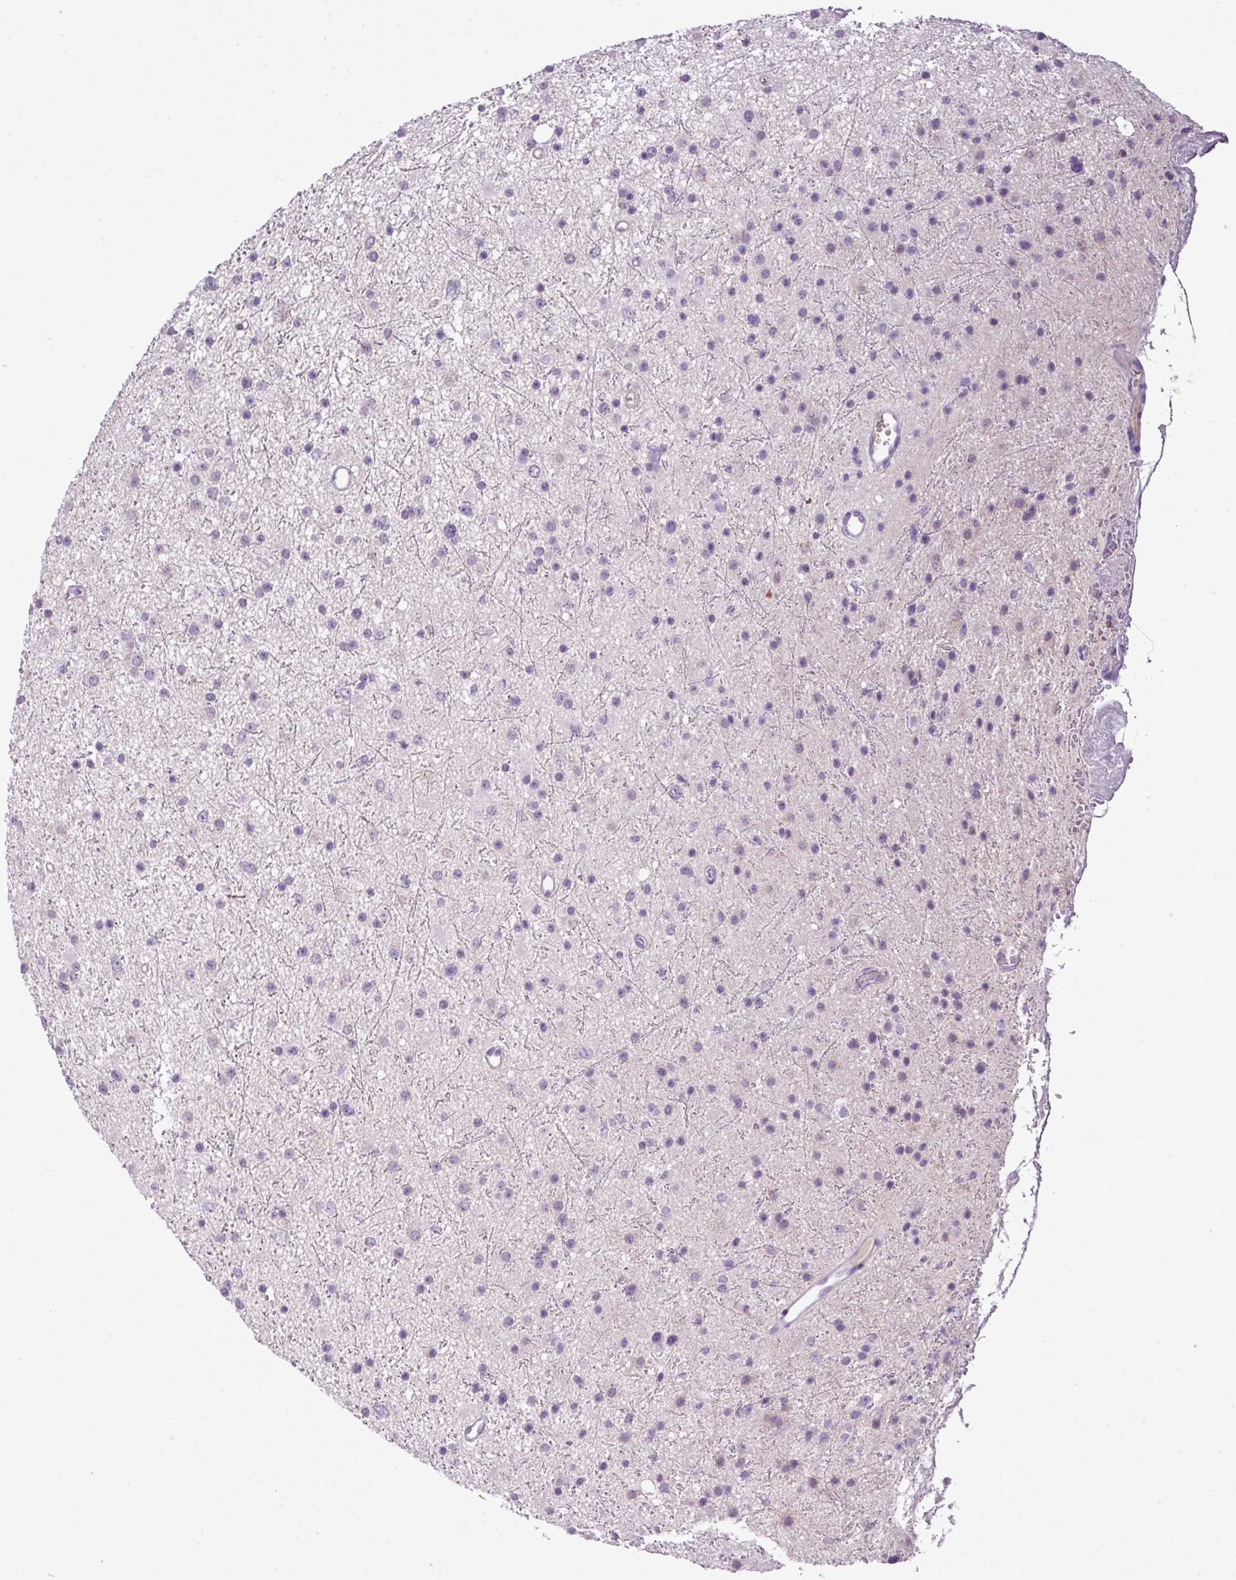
{"staining": {"intensity": "negative", "quantity": "none", "location": "none"}, "tissue": "glioma", "cell_type": "Tumor cells", "image_type": "cancer", "snomed": [{"axis": "morphology", "description": "Glioma, malignant, Low grade"}, {"axis": "topography", "description": "Cerebral cortex"}], "caption": "High magnification brightfield microscopy of glioma stained with DAB (brown) and counterstained with hematoxylin (blue): tumor cells show no significant positivity.", "gene": "HTR3E", "patient": {"sex": "female", "age": 39}}